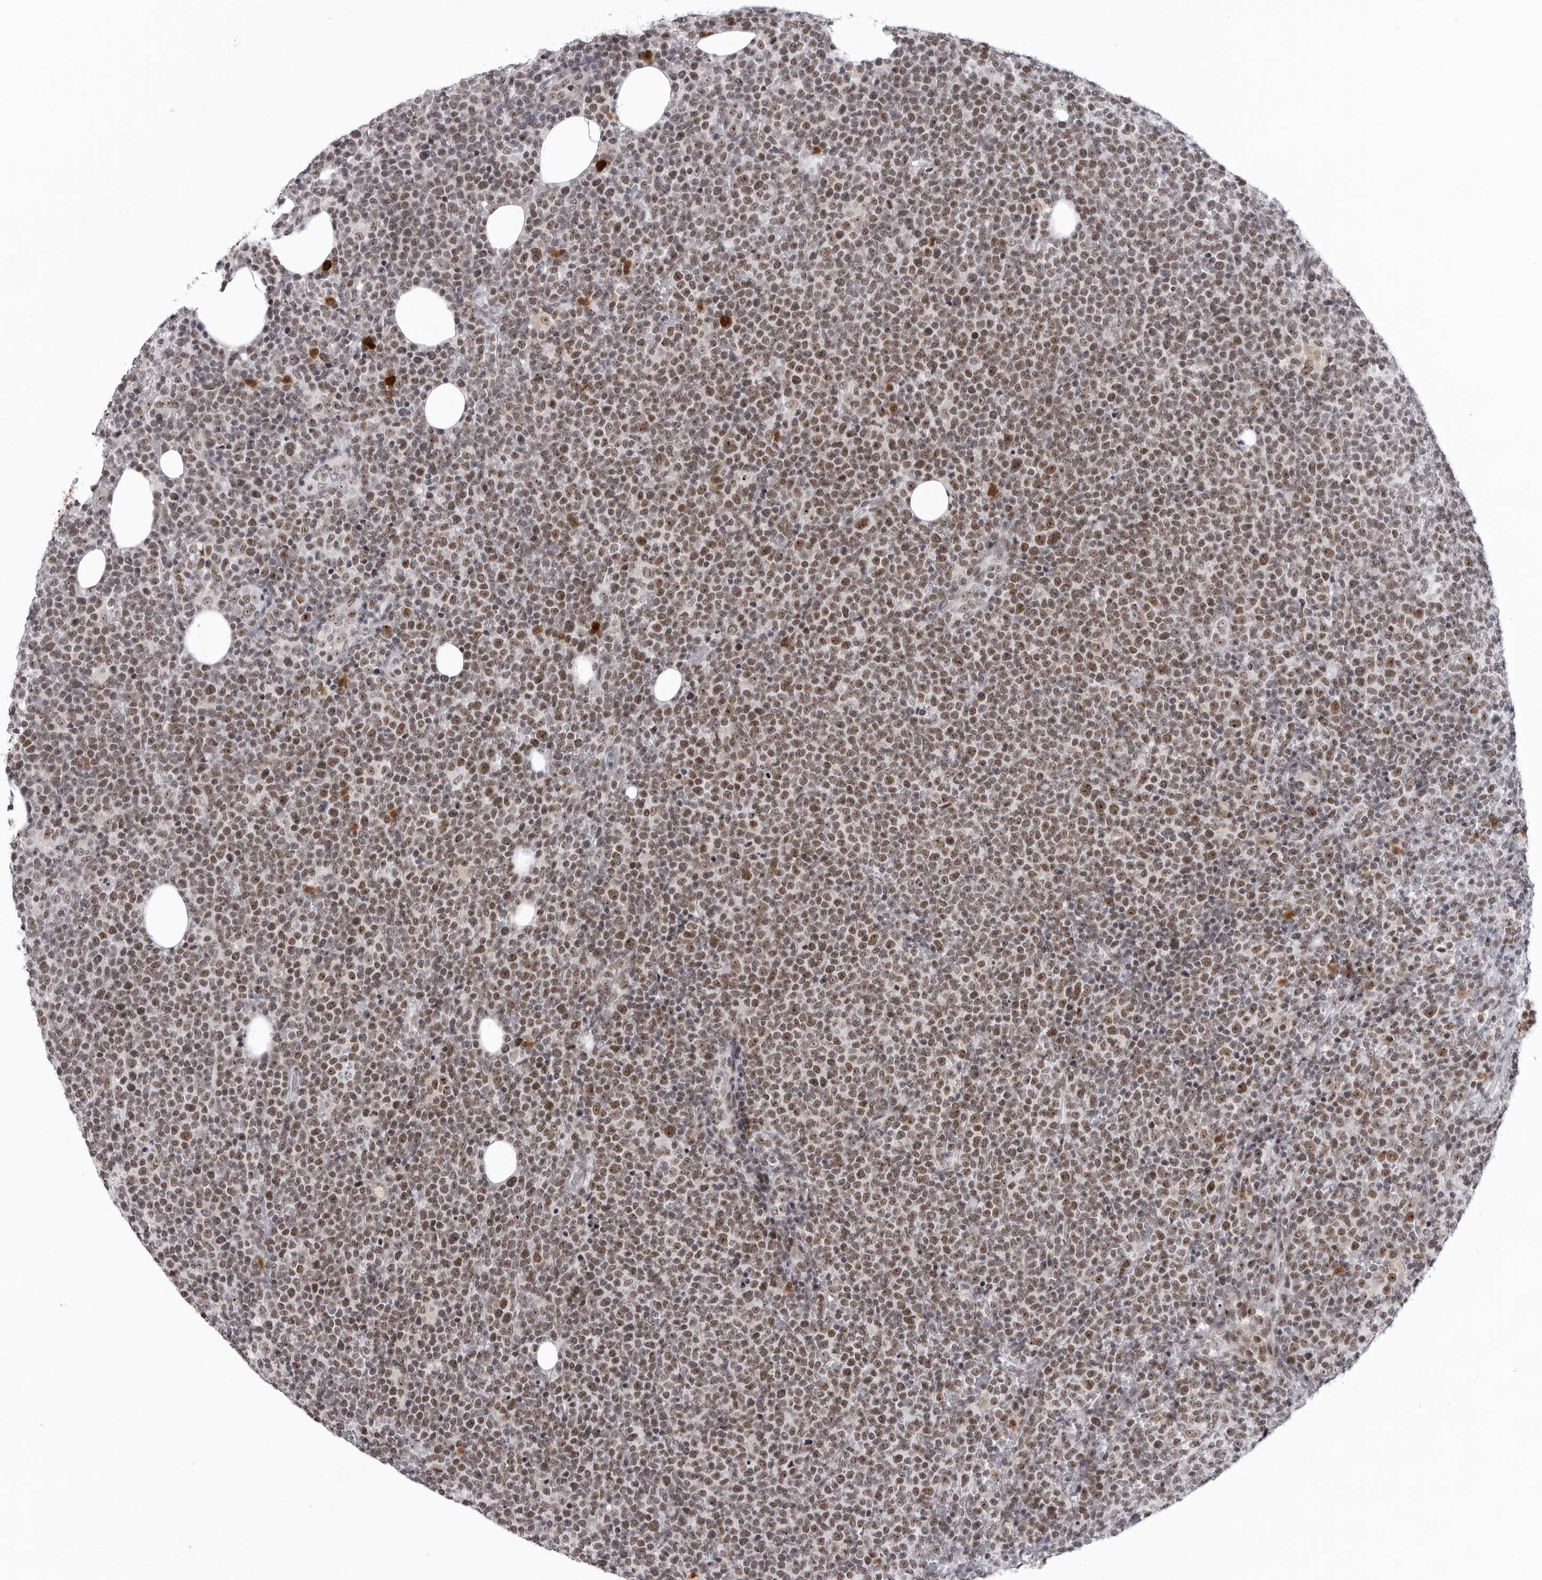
{"staining": {"intensity": "moderate", "quantity": ">75%", "location": "nuclear"}, "tissue": "lymphoma", "cell_type": "Tumor cells", "image_type": "cancer", "snomed": [{"axis": "morphology", "description": "Malignant lymphoma, non-Hodgkin's type, High grade"}, {"axis": "topography", "description": "Lymph node"}], "caption": "Immunohistochemical staining of lymphoma displays medium levels of moderate nuclear positivity in approximately >75% of tumor cells.", "gene": "EXOSC10", "patient": {"sex": "male", "age": 61}}